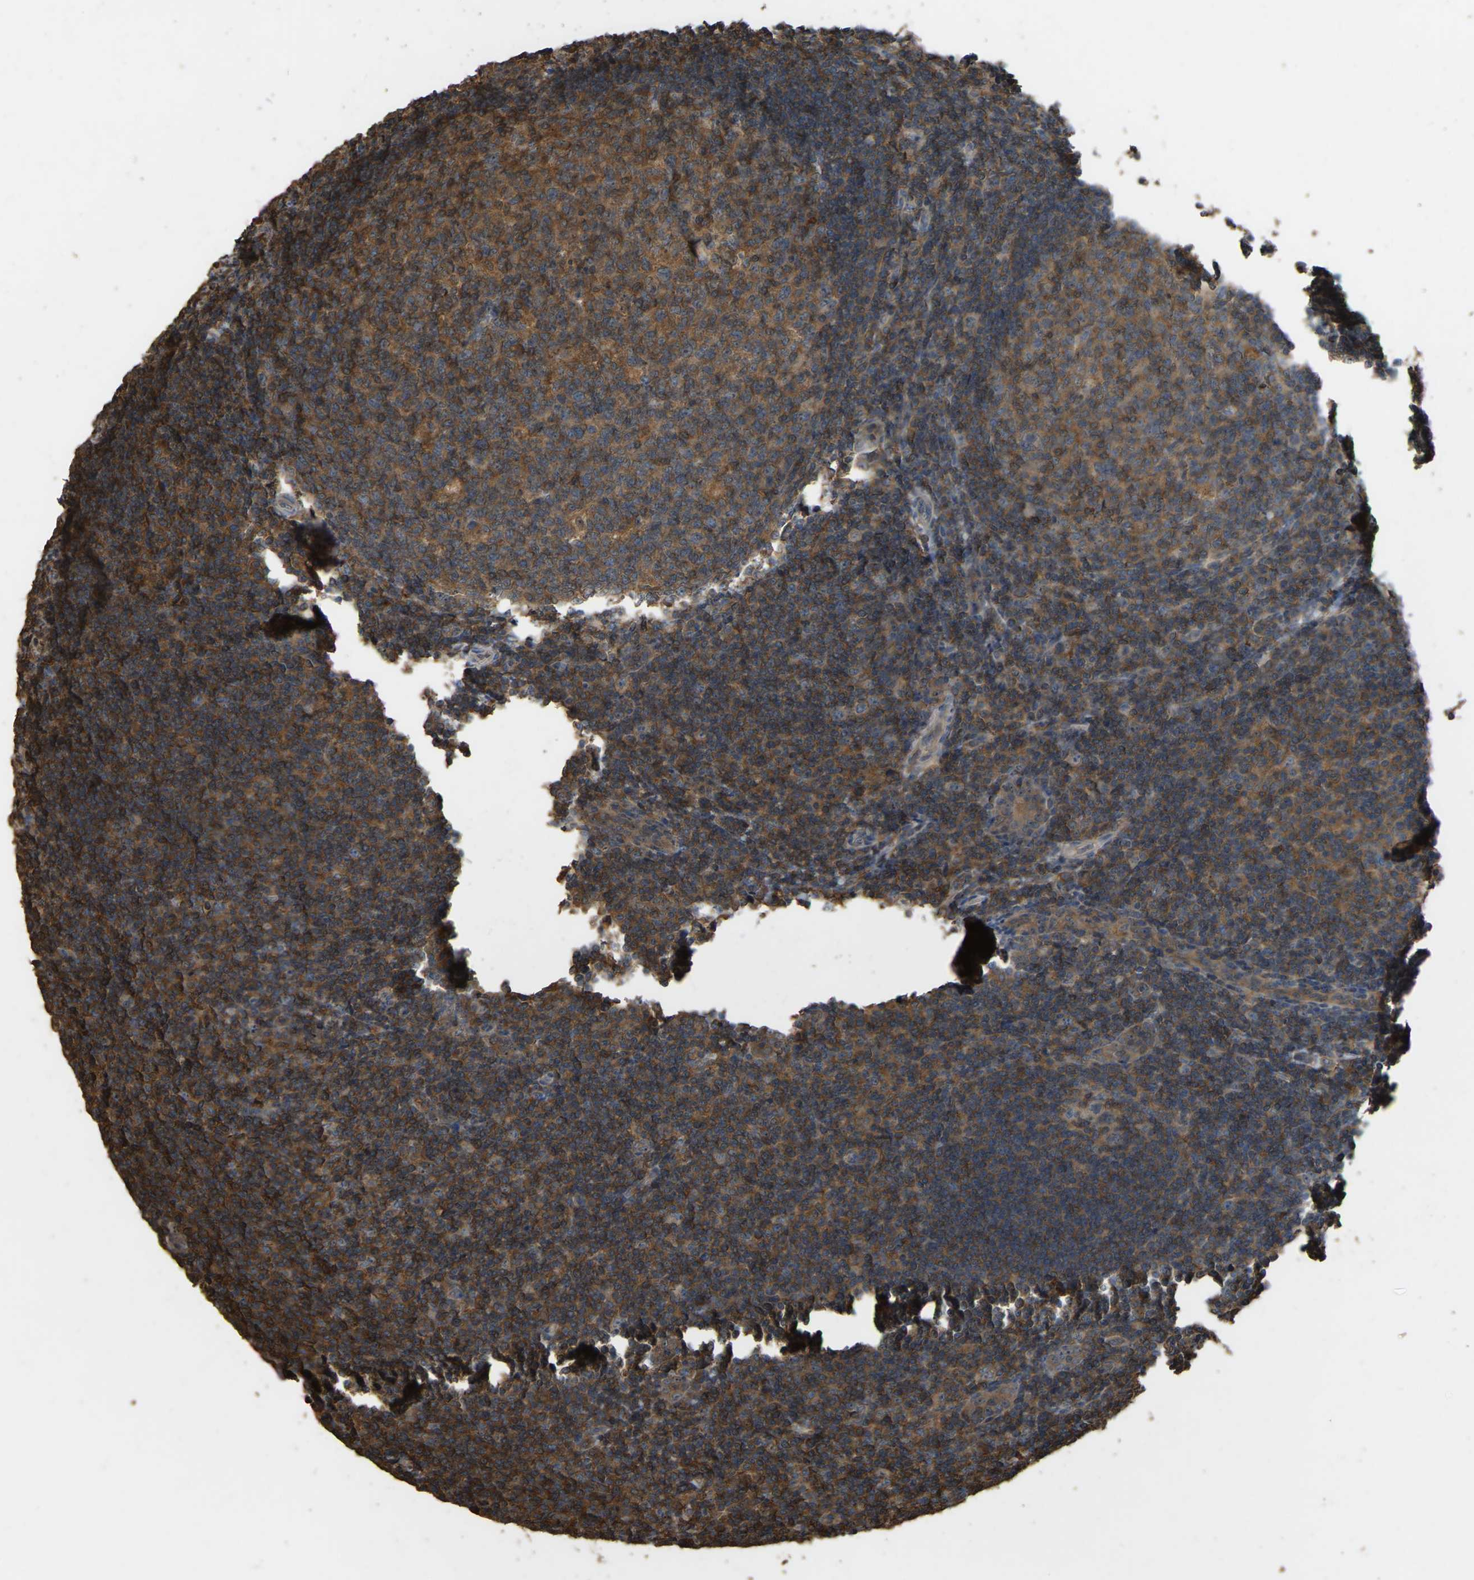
{"staining": {"intensity": "moderate", "quantity": "25%-75%", "location": "cytoplasmic/membranous"}, "tissue": "tonsil", "cell_type": "Germinal center cells", "image_type": "normal", "snomed": [{"axis": "morphology", "description": "Normal tissue, NOS"}, {"axis": "topography", "description": "Tonsil"}], "caption": "Germinal center cells exhibit moderate cytoplasmic/membranous positivity in approximately 25%-75% of cells in unremarkable tonsil. The protein of interest is shown in brown color, while the nuclei are stained blue.", "gene": "FHIT", "patient": {"sex": "male", "age": 37}}